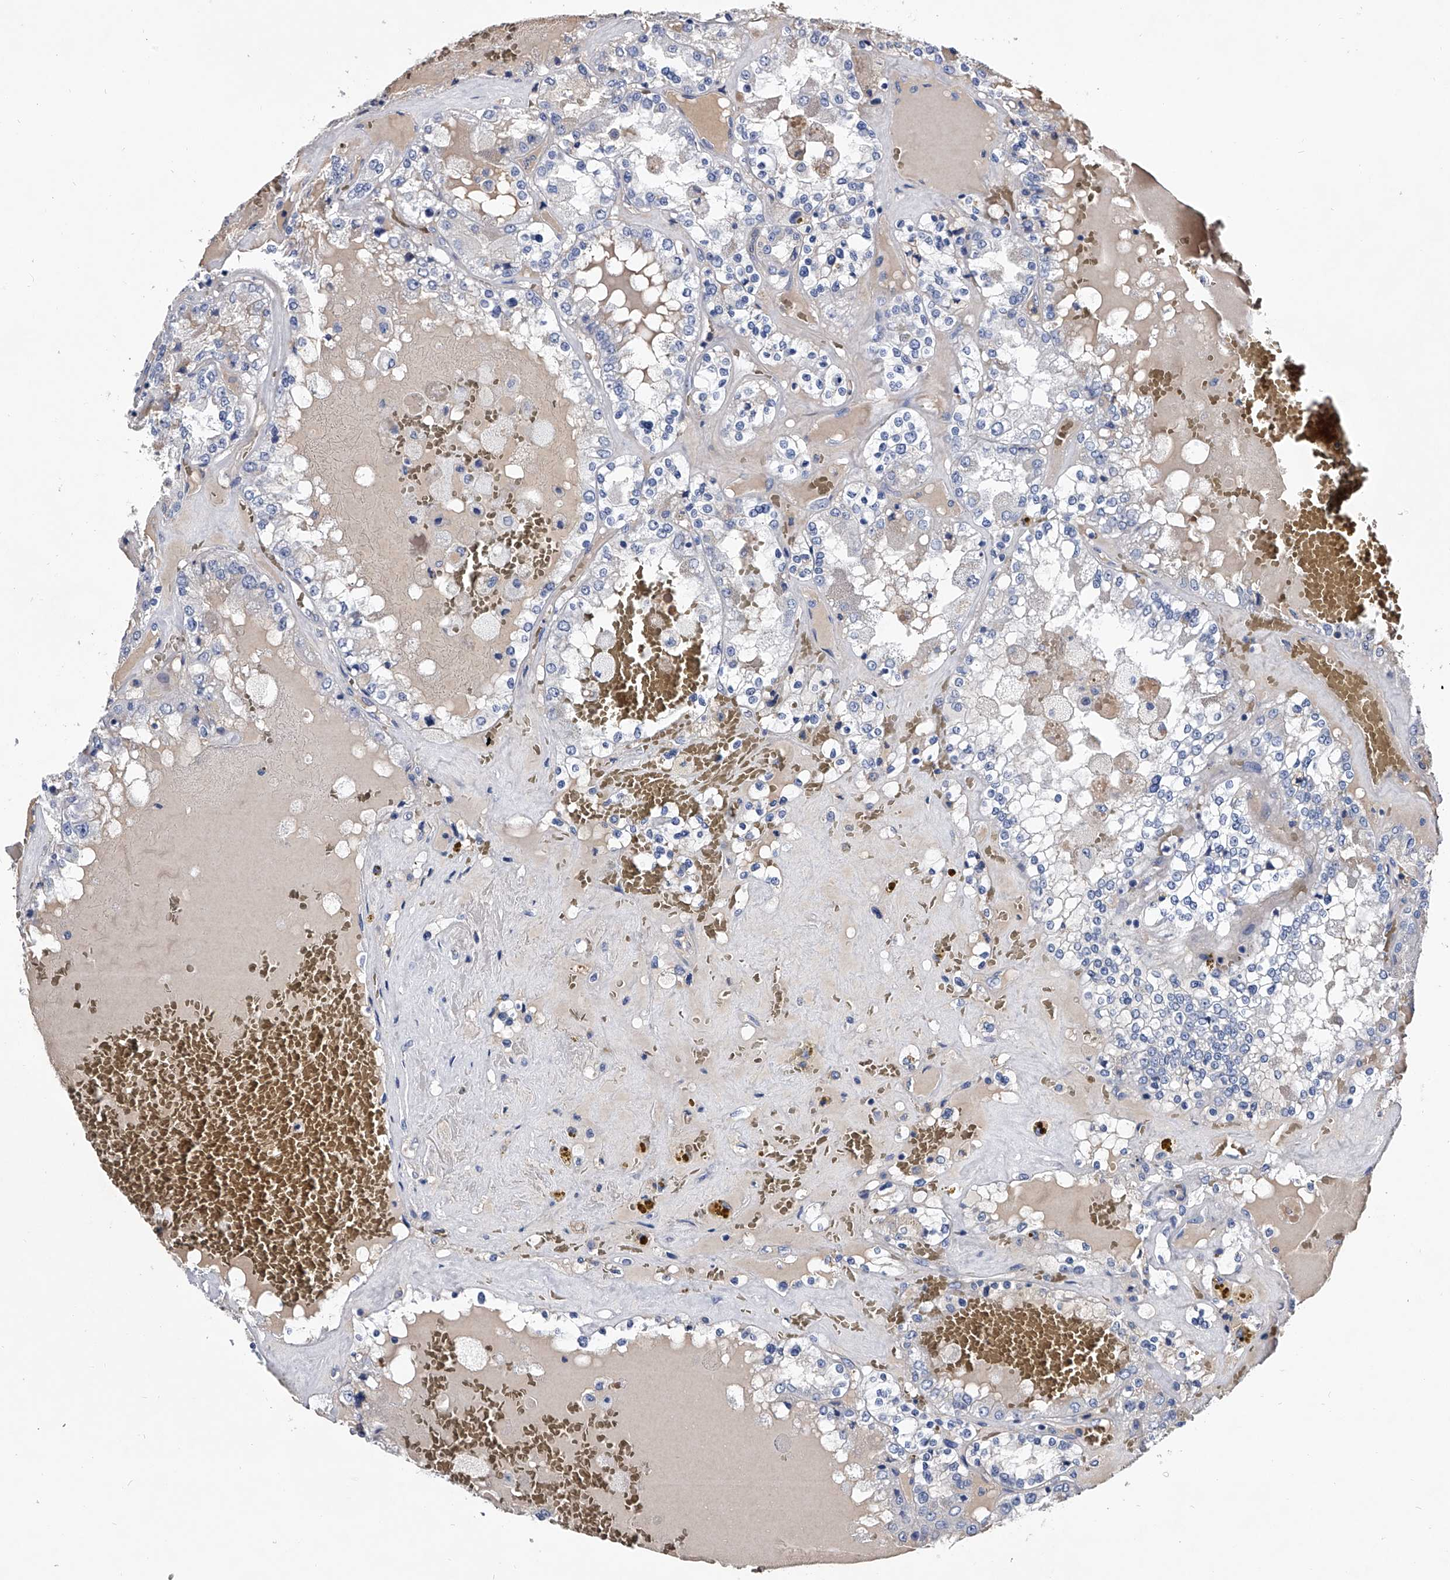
{"staining": {"intensity": "negative", "quantity": "none", "location": "none"}, "tissue": "renal cancer", "cell_type": "Tumor cells", "image_type": "cancer", "snomed": [{"axis": "morphology", "description": "Adenocarcinoma, NOS"}, {"axis": "topography", "description": "Kidney"}], "caption": "High power microscopy photomicrograph of an IHC micrograph of renal cancer (adenocarcinoma), revealing no significant positivity in tumor cells.", "gene": "EFCAB7", "patient": {"sex": "female", "age": 56}}